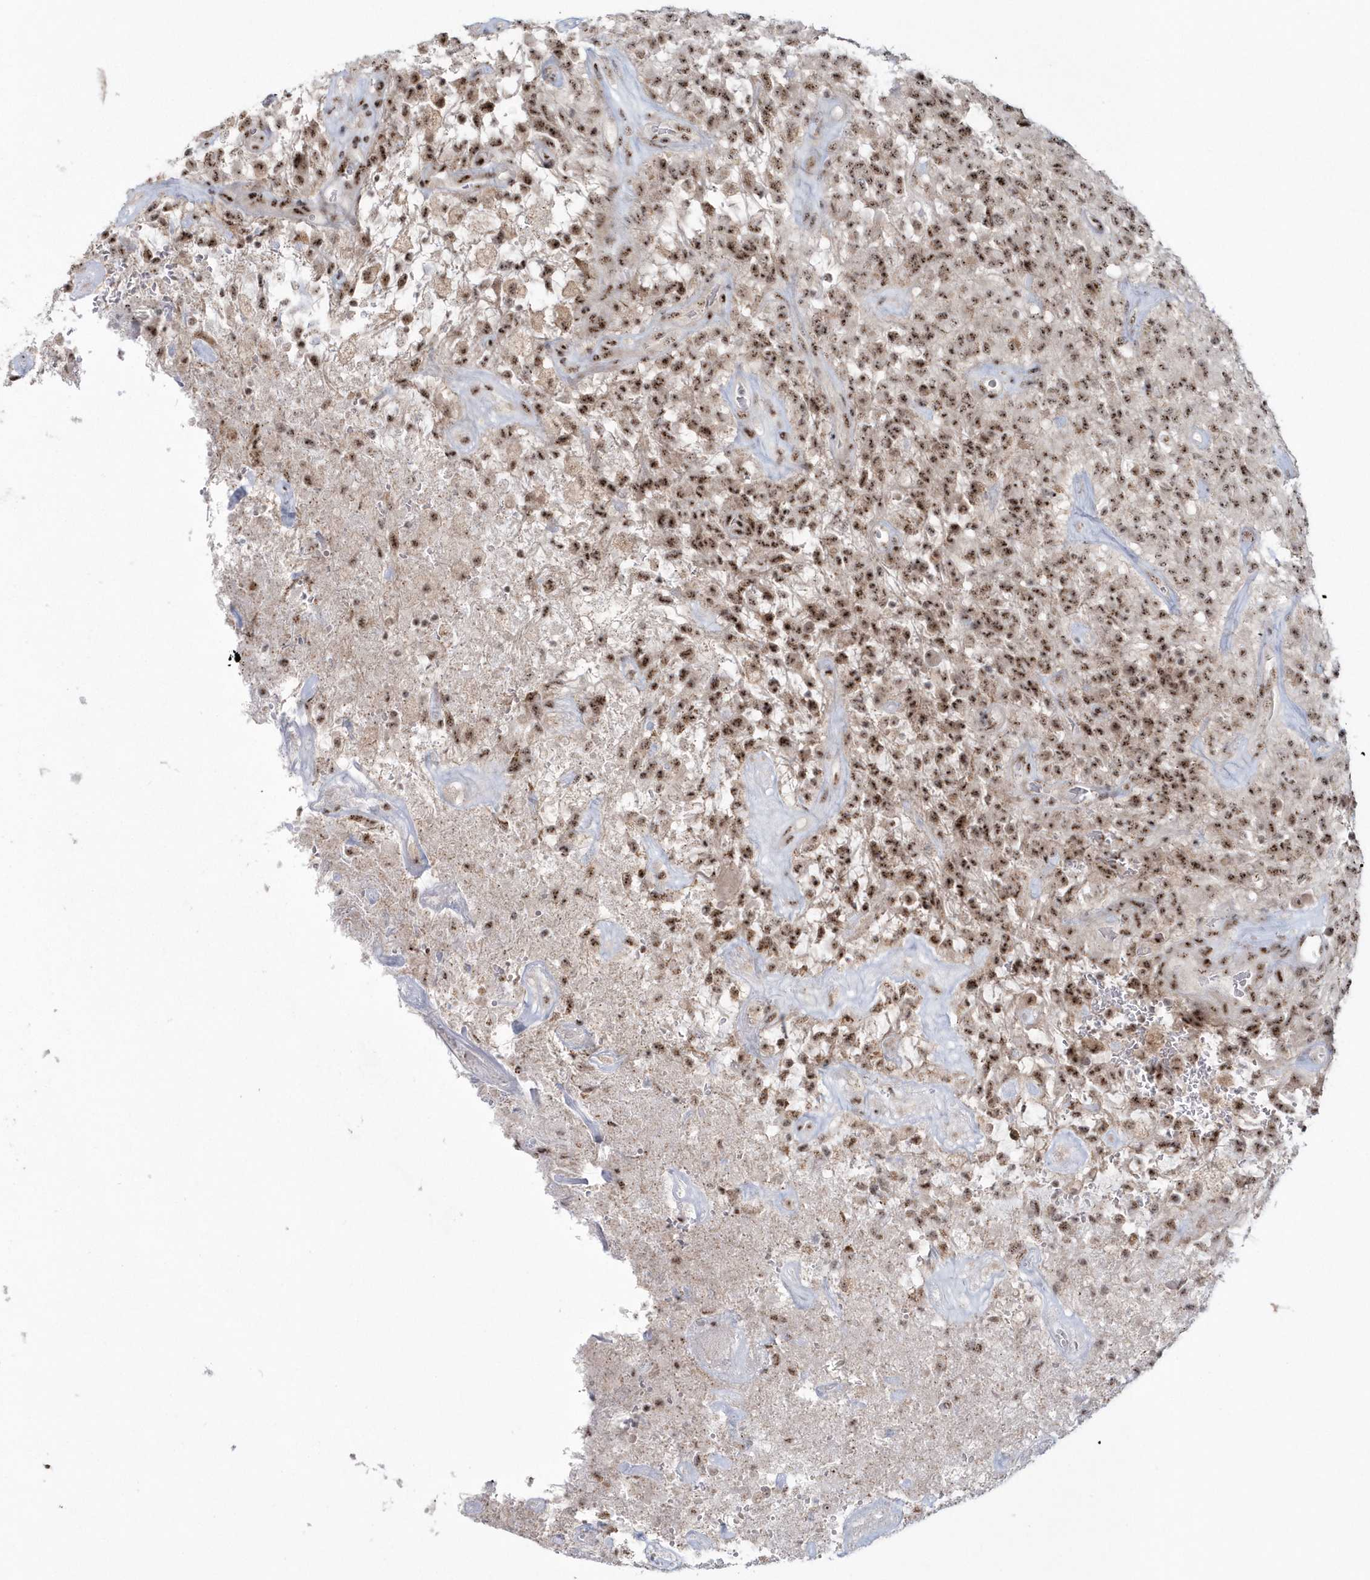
{"staining": {"intensity": "moderate", "quantity": ">75%", "location": "nuclear"}, "tissue": "glioma", "cell_type": "Tumor cells", "image_type": "cancer", "snomed": [{"axis": "morphology", "description": "Glioma, malignant, High grade"}, {"axis": "topography", "description": "Brain"}], "caption": "Immunohistochemistry (DAB (3,3'-diaminobenzidine)) staining of human glioma demonstrates moderate nuclear protein expression in approximately >75% of tumor cells. The protein of interest is stained brown, and the nuclei are stained in blue (DAB IHC with brightfield microscopy, high magnification).", "gene": "KDM6B", "patient": {"sex": "female", "age": 57}}